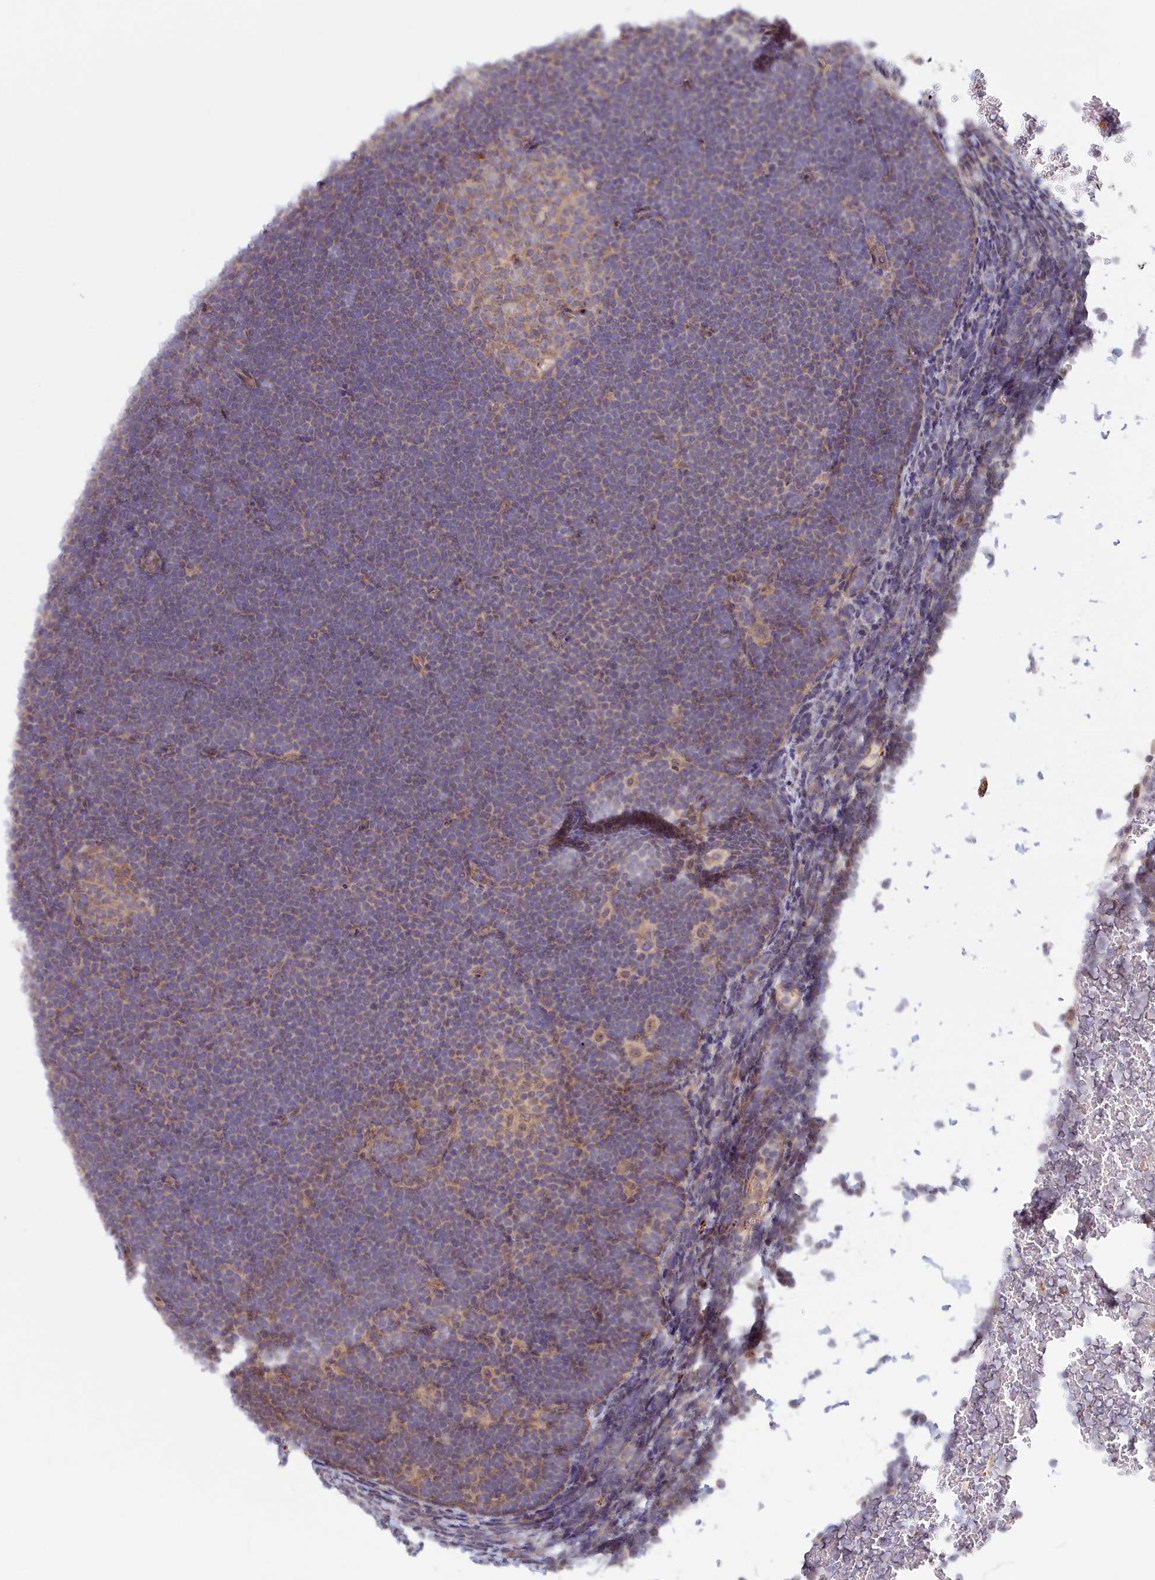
{"staining": {"intensity": "weak", "quantity": "<25%", "location": "cytoplasmic/membranous"}, "tissue": "lymphoma", "cell_type": "Tumor cells", "image_type": "cancer", "snomed": [{"axis": "morphology", "description": "Malignant lymphoma, non-Hodgkin's type, High grade"}, {"axis": "topography", "description": "Lymph node"}], "caption": "This is a photomicrograph of immunohistochemistry (IHC) staining of malignant lymphoma, non-Hodgkin's type (high-grade), which shows no staining in tumor cells.", "gene": "INTS4", "patient": {"sex": "male", "age": 13}}